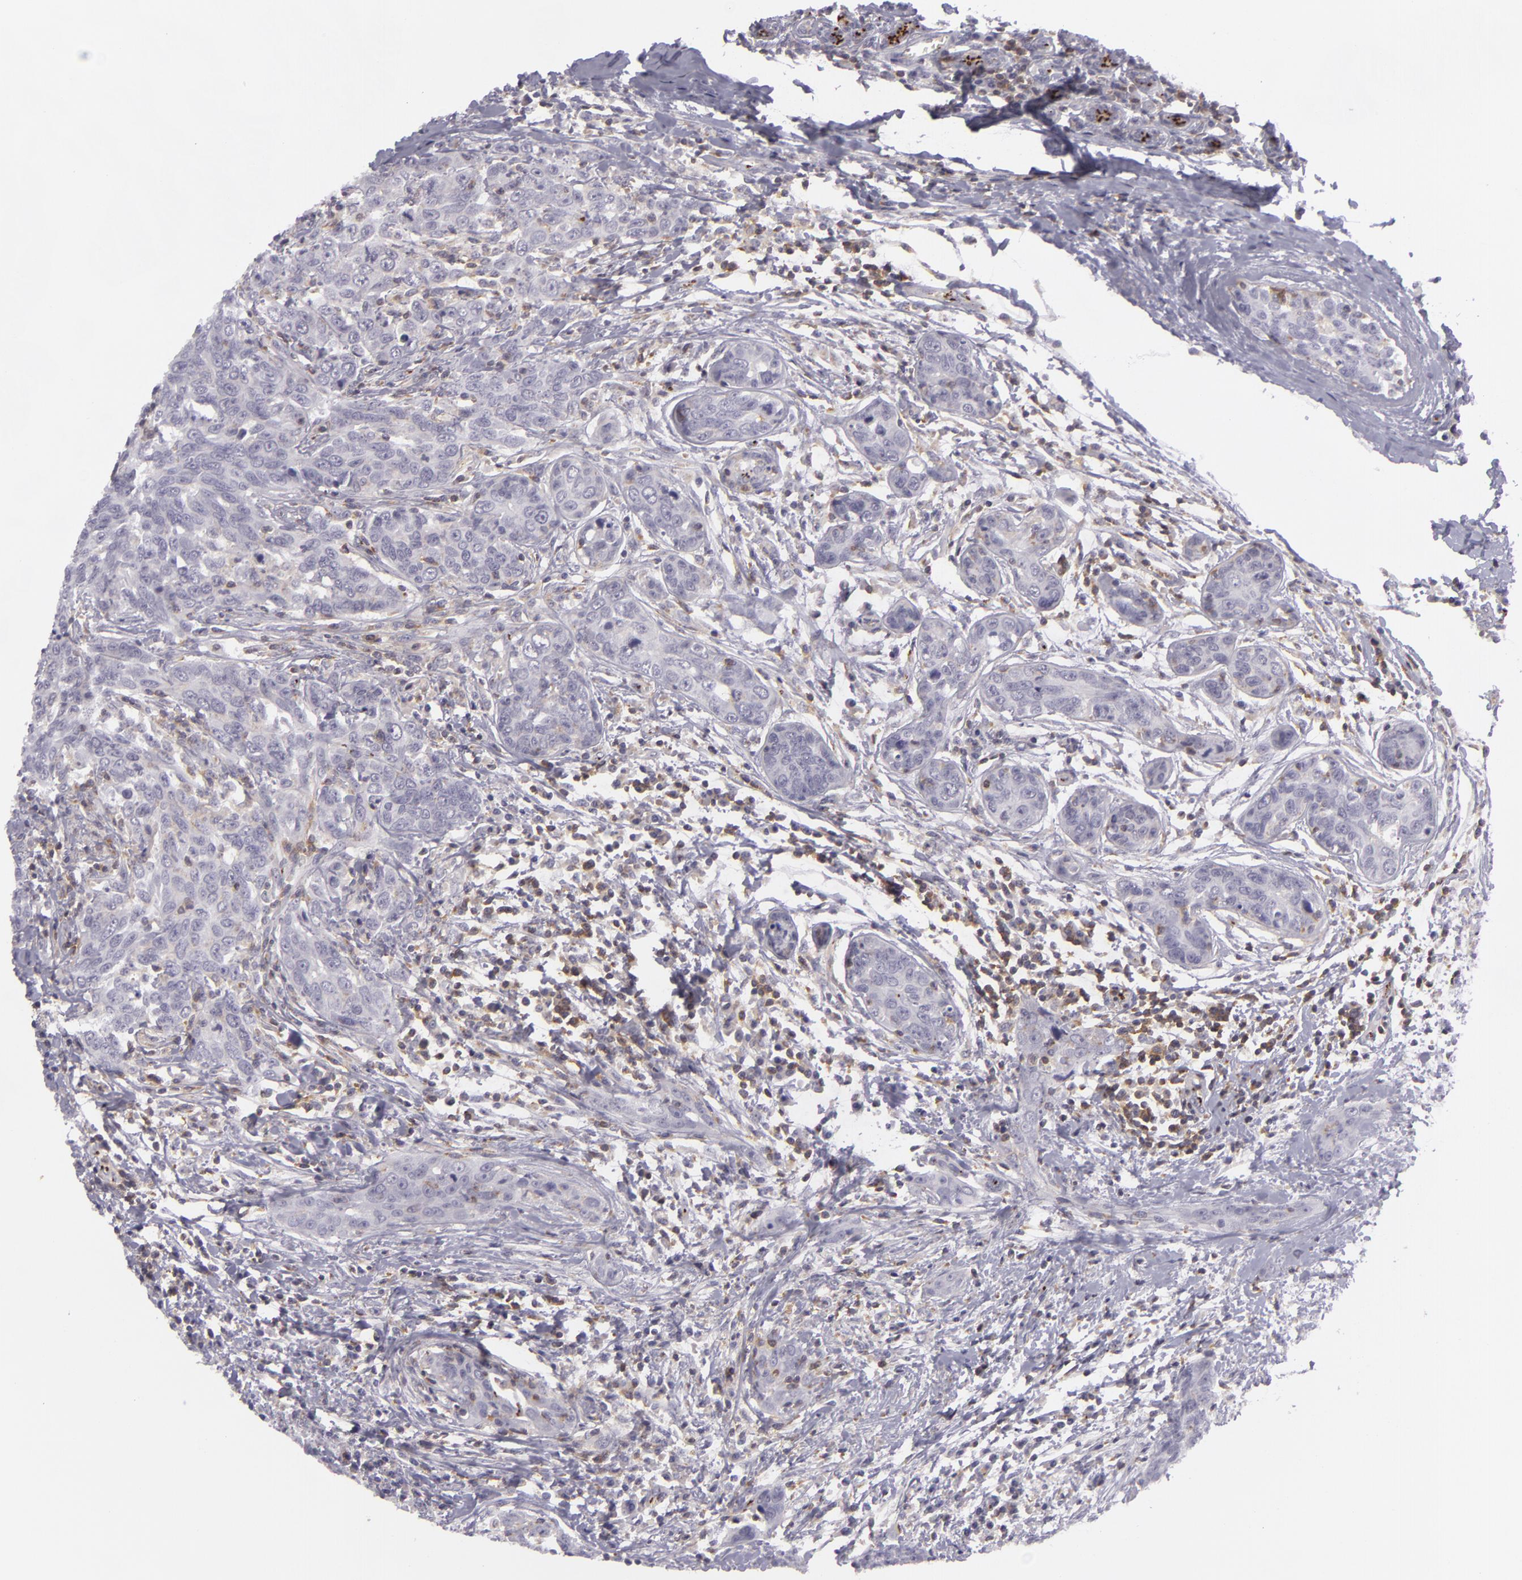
{"staining": {"intensity": "negative", "quantity": "none", "location": "none"}, "tissue": "breast cancer", "cell_type": "Tumor cells", "image_type": "cancer", "snomed": [{"axis": "morphology", "description": "Duct carcinoma"}, {"axis": "topography", "description": "Breast"}], "caption": "An immunohistochemistry histopathology image of breast cancer (intraductal carcinoma) is shown. There is no staining in tumor cells of breast cancer (intraductal carcinoma).", "gene": "KCNAB2", "patient": {"sex": "female", "age": 50}}